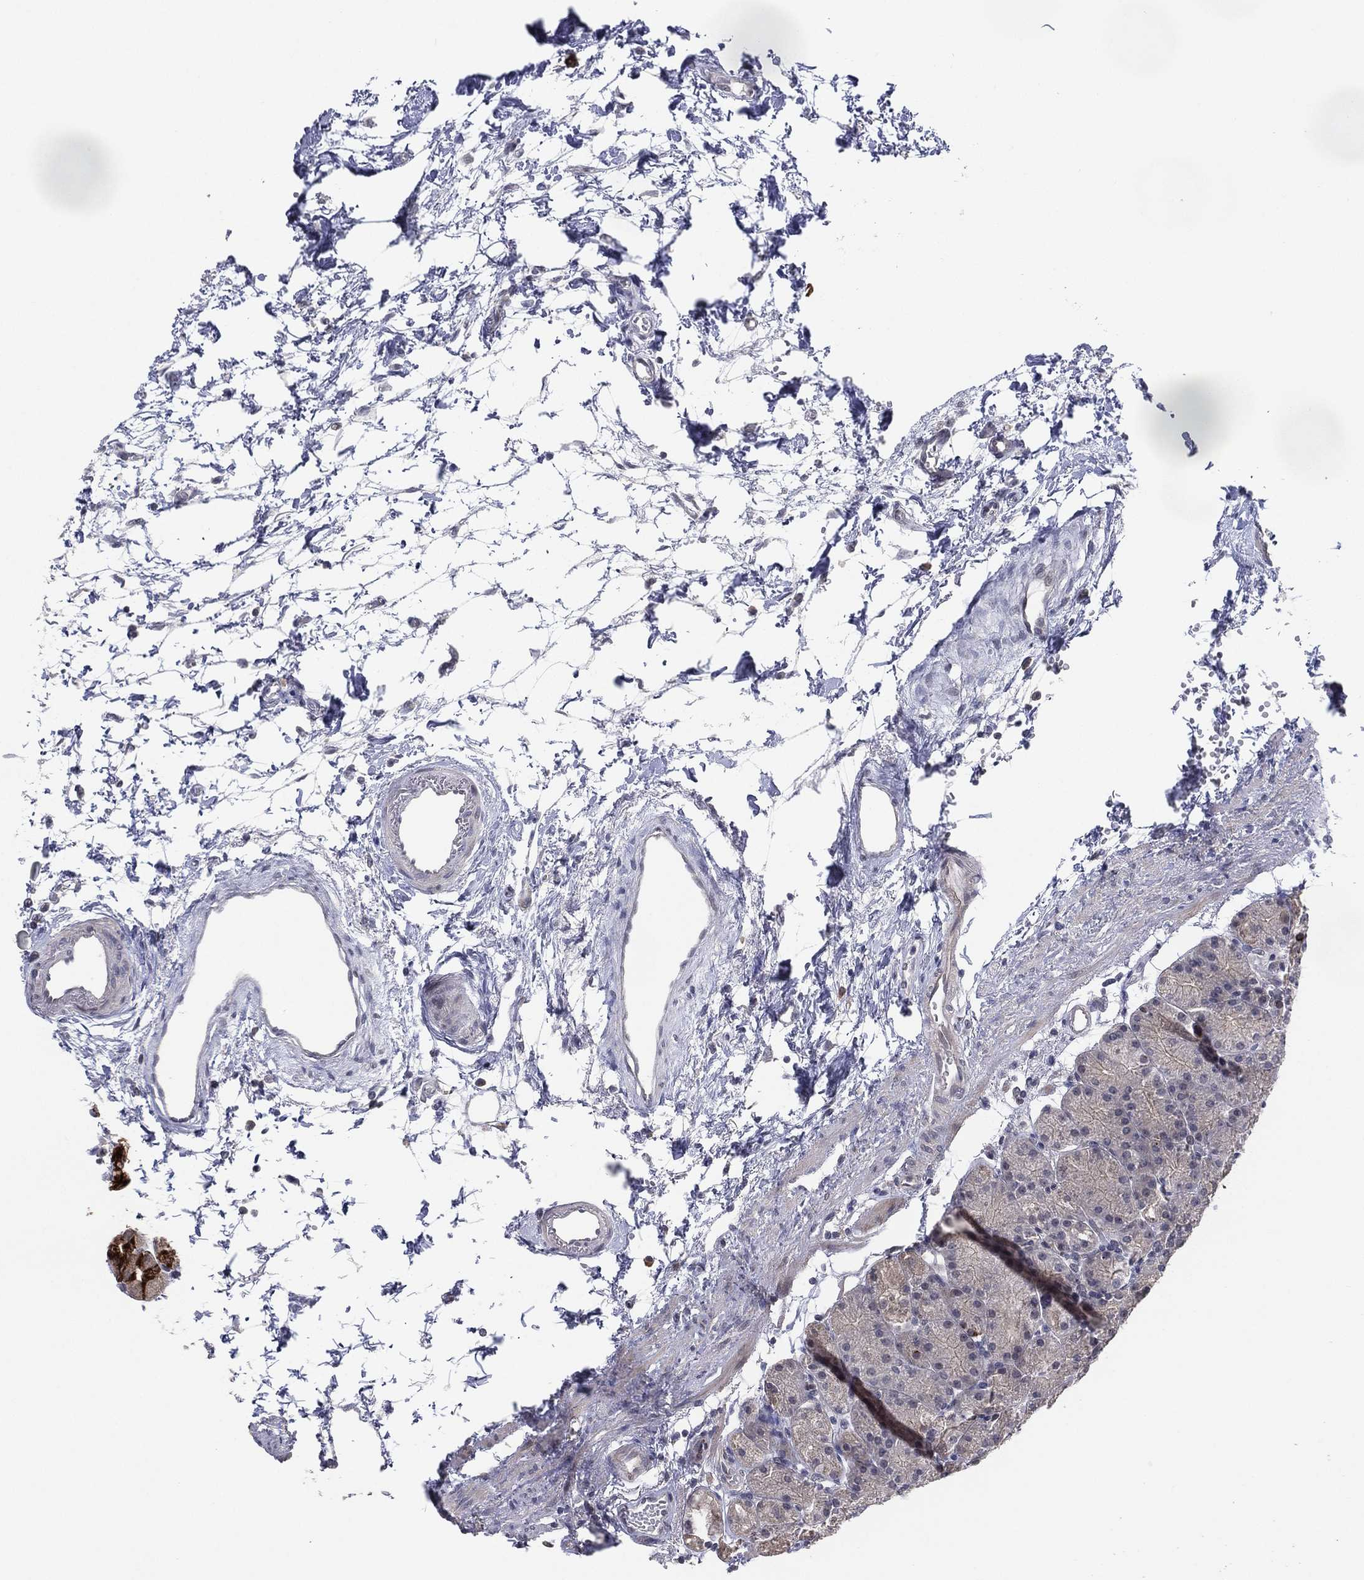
{"staining": {"intensity": "strong", "quantity": ">75%", "location": "cytoplasmic/membranous"}, "tissue": "stomach", "cell_type": "Glandular cells", "image_type": "normal", "snomed": [{"axis": "morphology", "description": "Normal tissue, NOS"}, {"axis": "morphology", "description": "Adenocarcinoma, NOS"}, {"axis": "topography", "description": "Stomach"}], "caption": "Brown immunohistochemical staining in unremarkable stomach shows strong cytoplasmic/membranous expression in about >75% of glandular cells. Nuclei are stained in blue.", "gene": "KAT14", "patient": {"sex": "female", "age": 81}}